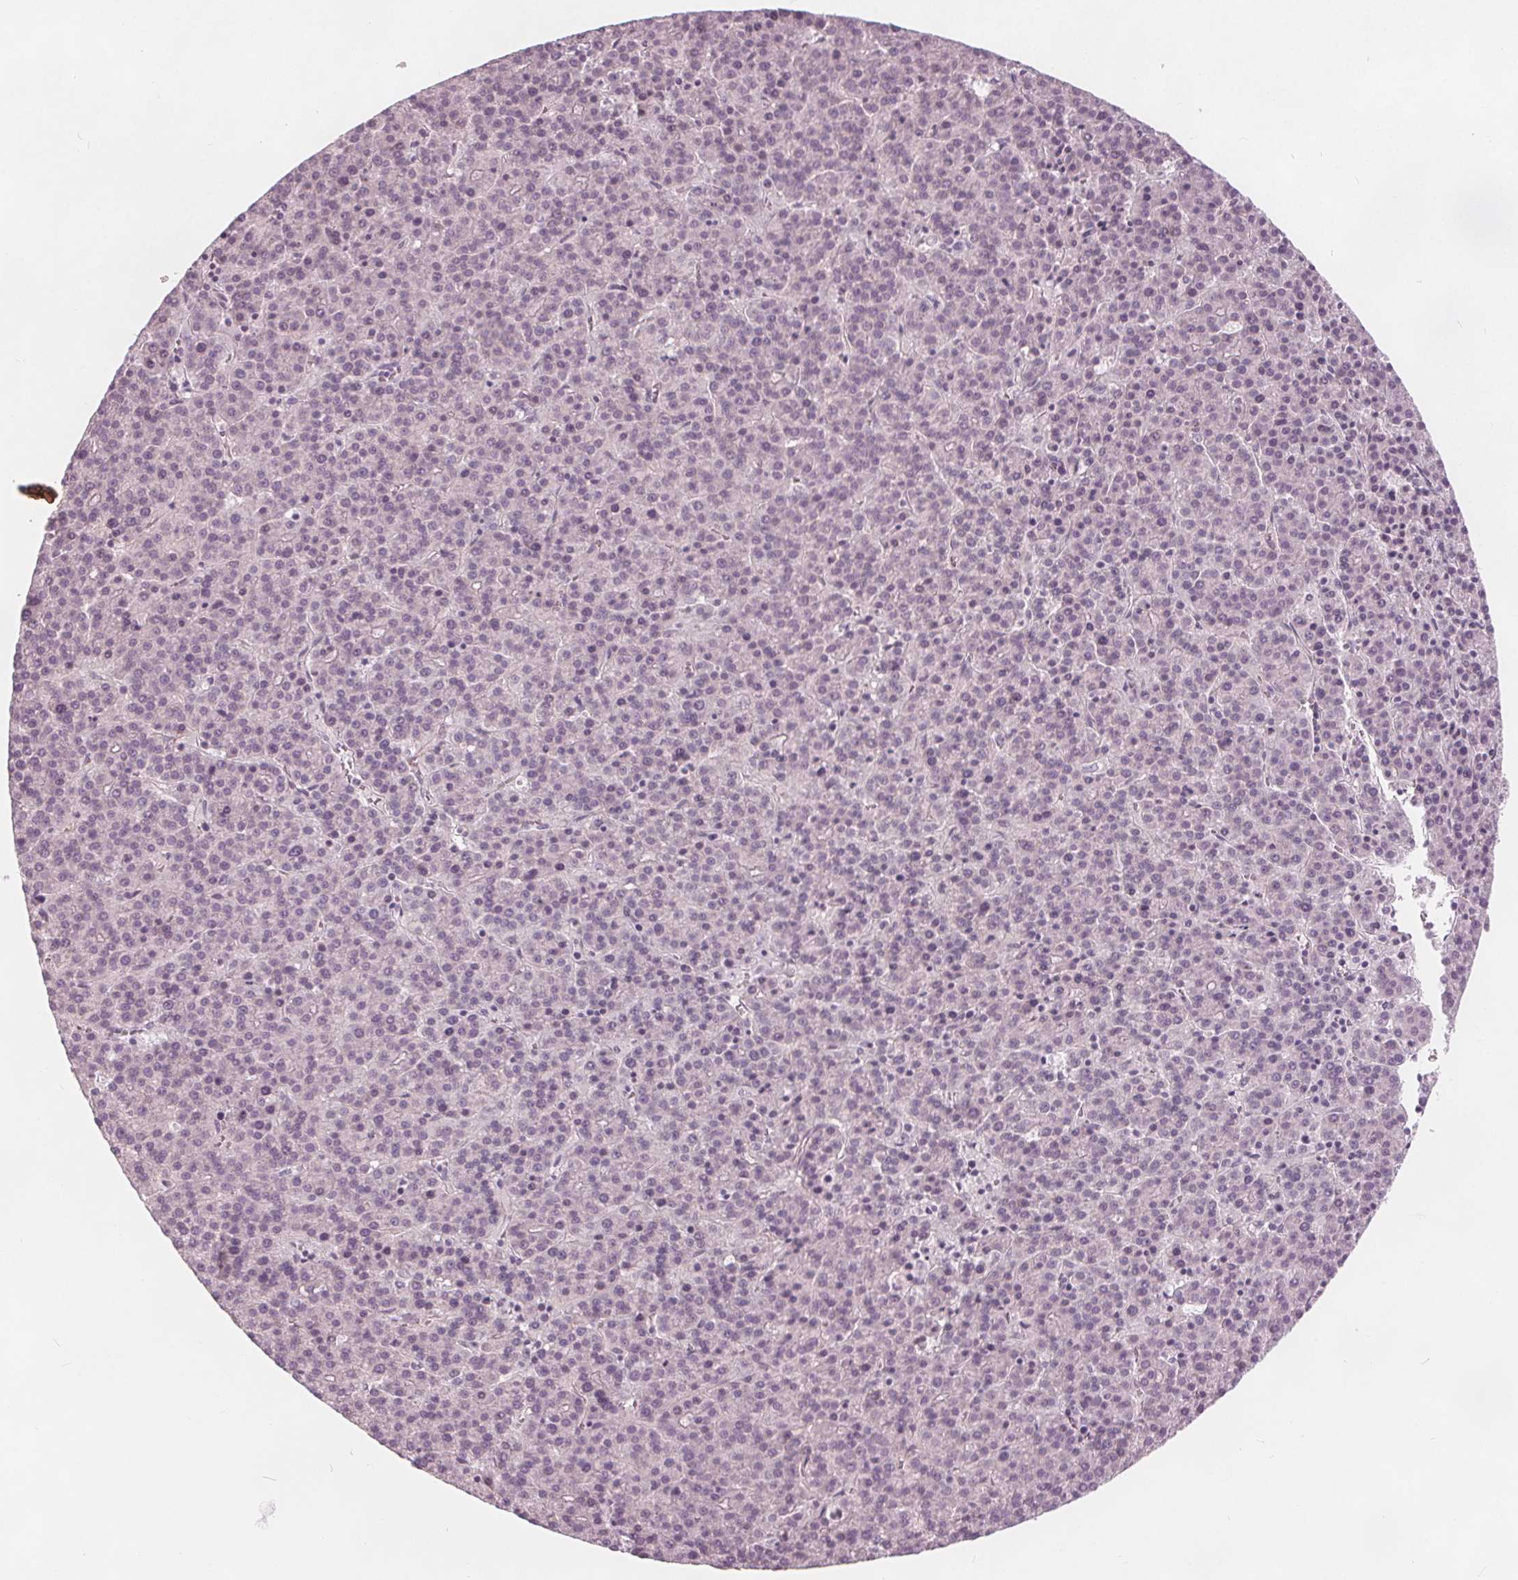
{"staining": {"intensity": "negative", "quantity": "none", "location": "none"}, "tissue": "liver cancer", "cell_type": "Tumor cells", "image_type": "cancer", "snomed": [{"axis": "morphology", "description": "Carcinoma, Hepatocellular, NOS"}, {"axis": "topography", "description": "Liver"}], "caption": "This is an immunohistochemistry (IHC) histopathology image of hepatocellular carcinoma (liver). There is no staining in tumor cells.", "gene": "BRSK1", "patient": {"sex": "female", "age": 58}}